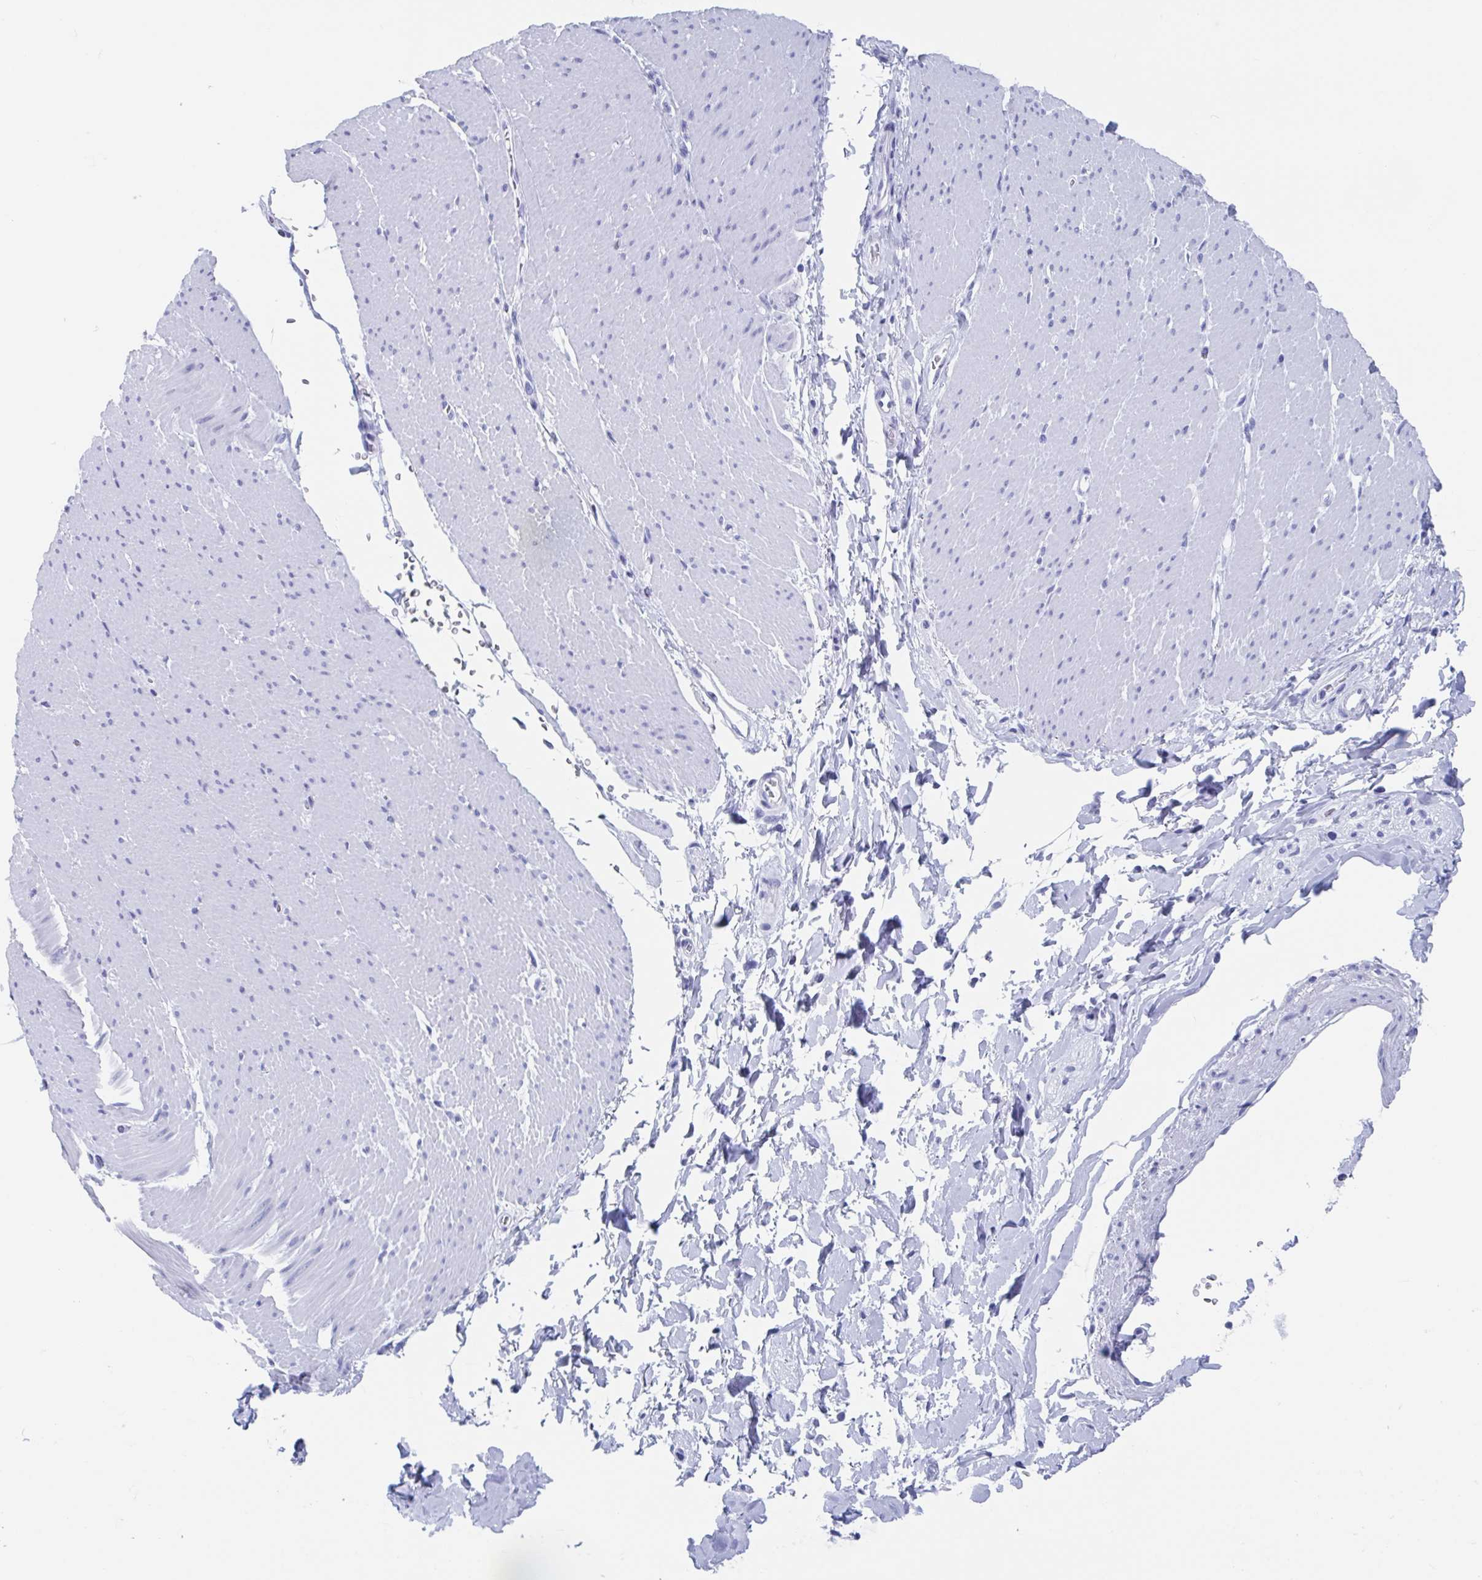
{"staining": {"intensity": "negative", "quantity": "none", "location": "none"}, "tissue": "smooth muscle", "cell_type": "Smooth muscle cells", "image_type": "normal", "snomed": [{"axis": "morphology", "description": "Normal tissue, NOS"}, {"axis": "topography", "description": "Smooth muscle"}, {"axis": "topography", "description": "Rectum"}], "caption": "Smooth muscle stained for a protein using immunohistochemistry (IHC) shows no positivity smooth muscle cells.", "gene": "C10orf53", "patient": {"sex": "male", "age": 53}}